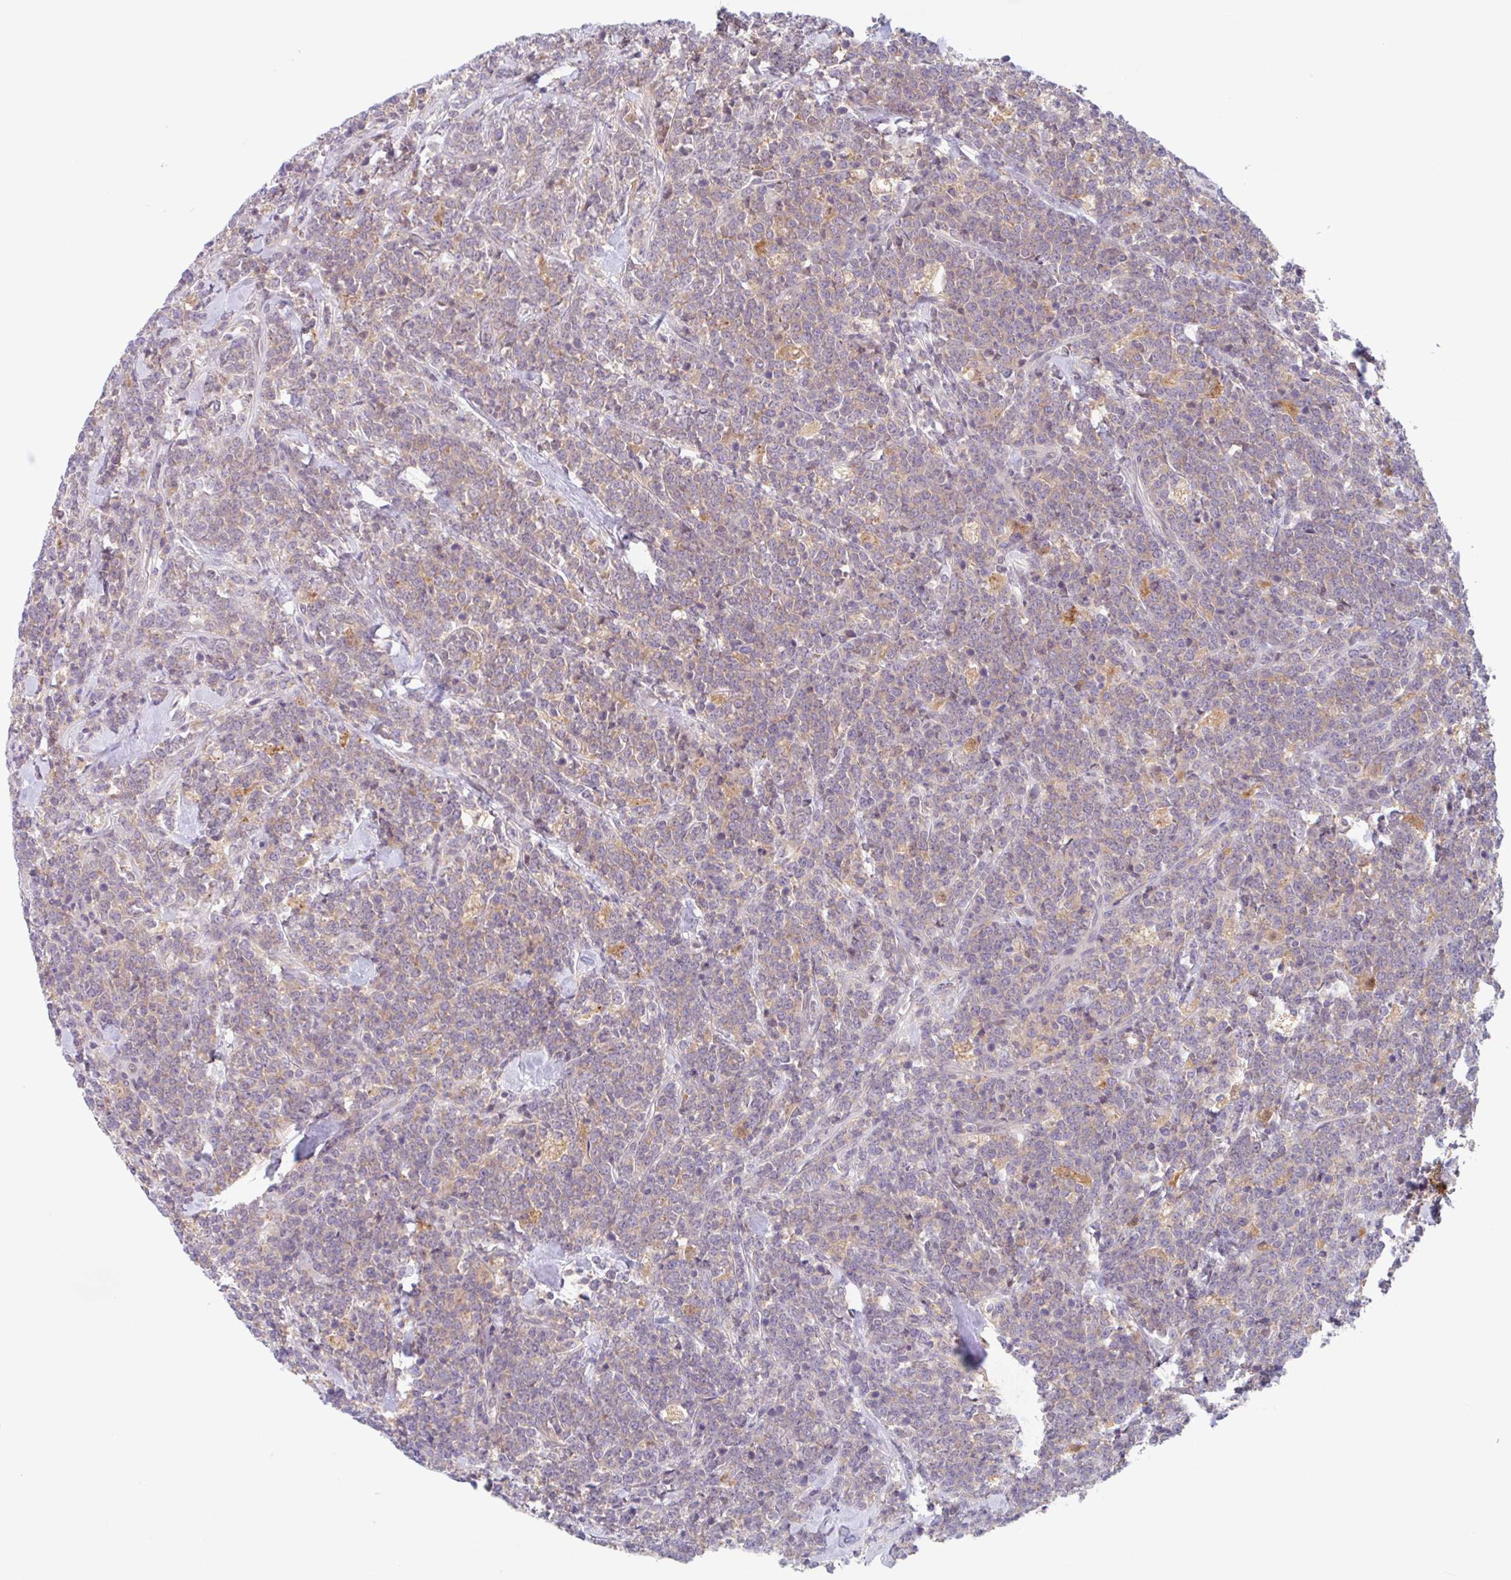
{"staining": {"intensity": "weak", "quantity": "25%-75%", "location": "cytoplasmic/membranous"}, "tissue": "lymphoma", "cell_type": "Tumor cells", "image_type": "cancer", "snomed": [{"axis": "morphology", "description": "Malignant lymphoma, non-Hodgkin's type, High grade"}, {"axis": "topography", "description": "Small intestine"}, {"axis": "topography", "description": "Colon"}], "caption": "Malignant lymphoma, non-Hodgkin's type (high-grade) was stained to show a protein in brown. There is low levels of weak cytoplasmic/membranous positivity in approximately 25%-75% of tumor cells.", "gene": "TMEM86A", "patient": {"sex": "male", "age": 8}}